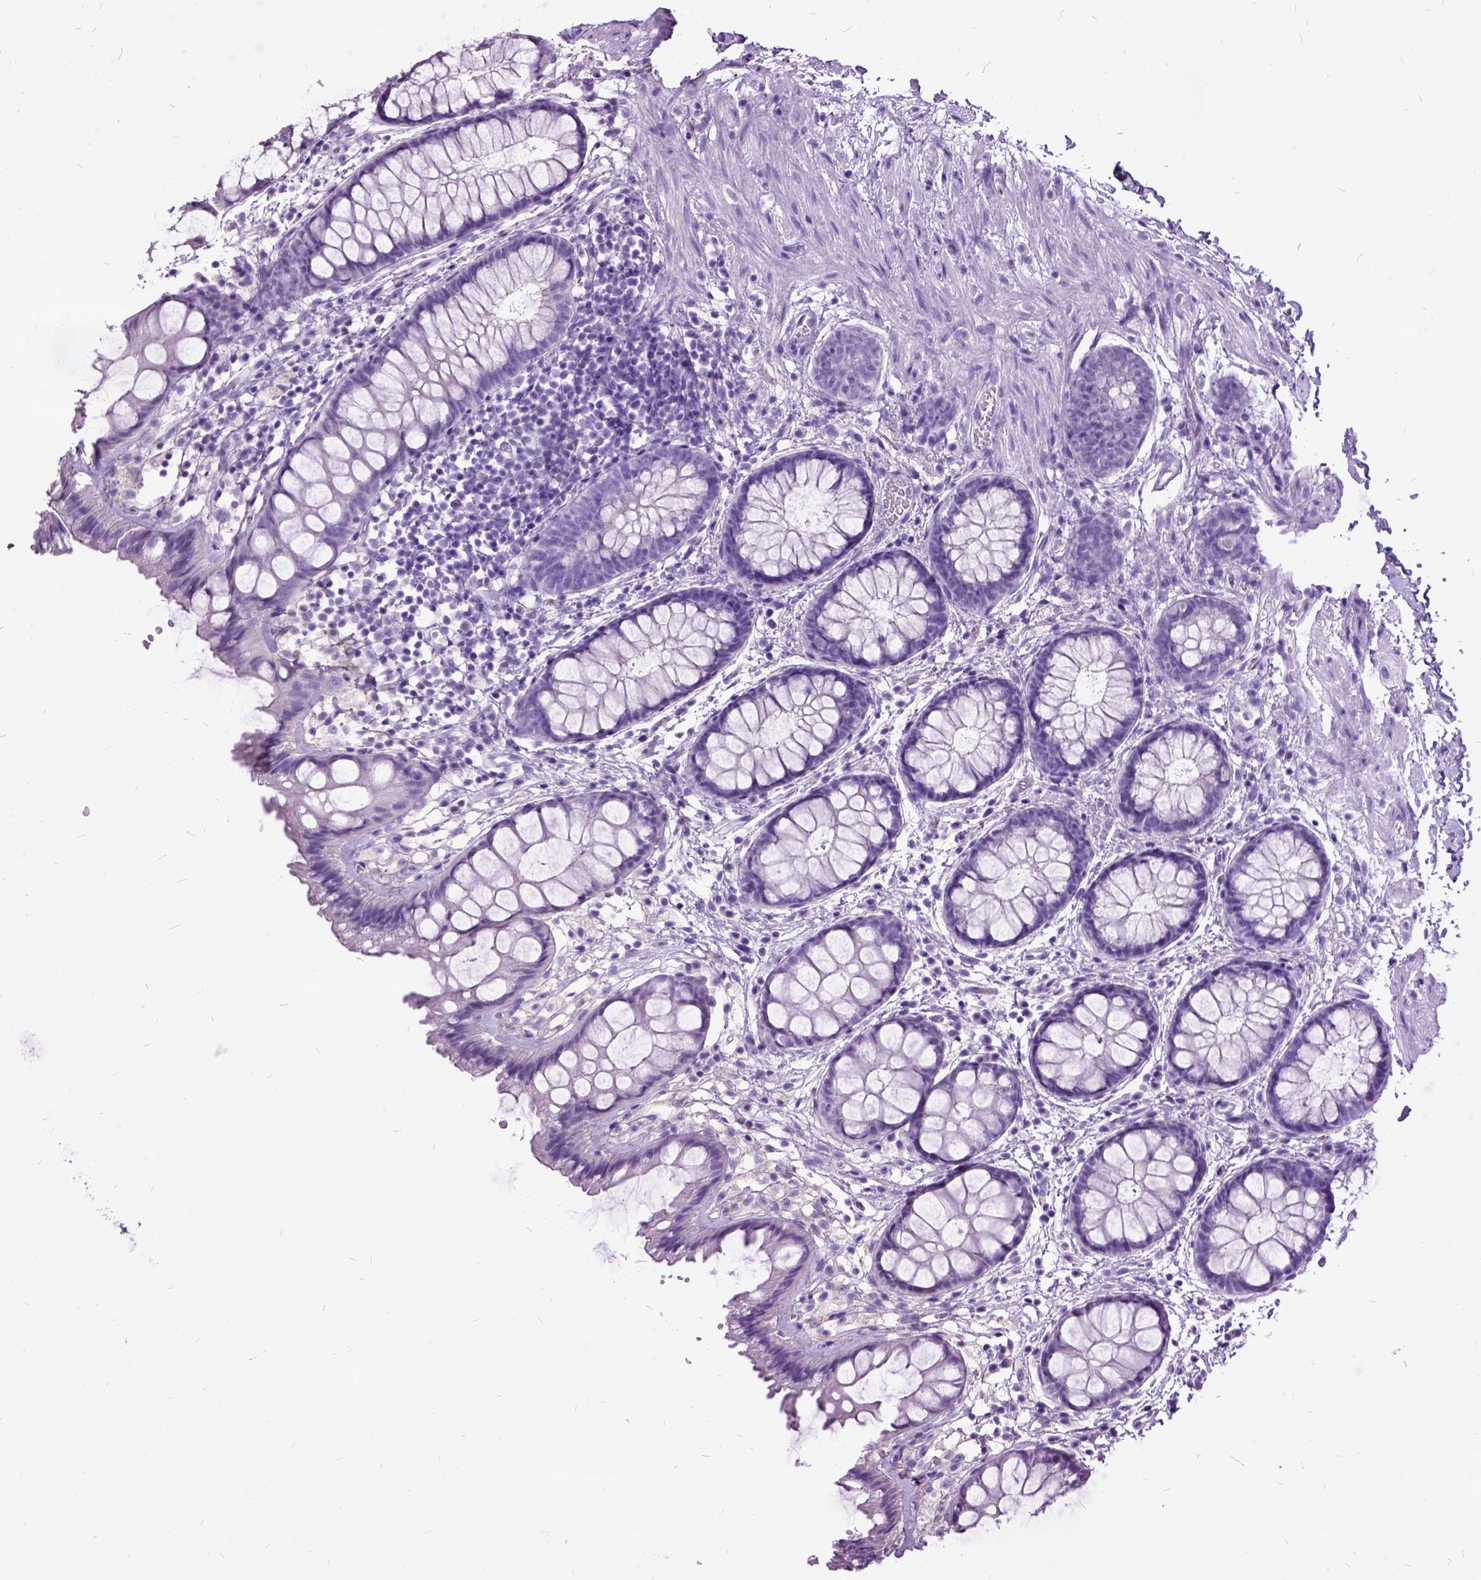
{"staining": {"intensity": "negative", "quantity": "none", "location": "none"}, "tissue": "rectum", "cell_type": "Glandular cells", "image_type": "normal", "snomed": [{"axis": "morphology", "description": "Normal tissue, NOS"}, {"axis": "topography", "description": "Rectum"}], "caption": "Unremarkable rectum was stained to show a protein in brown. There is no significant expression in glandular cells. Brightfield microscopy of IHC stained with DAB (brown) and hematoxylin (blue), captured at high magnification.", "gene": "MME", "patient": {"sex": "female", "age": 62}}